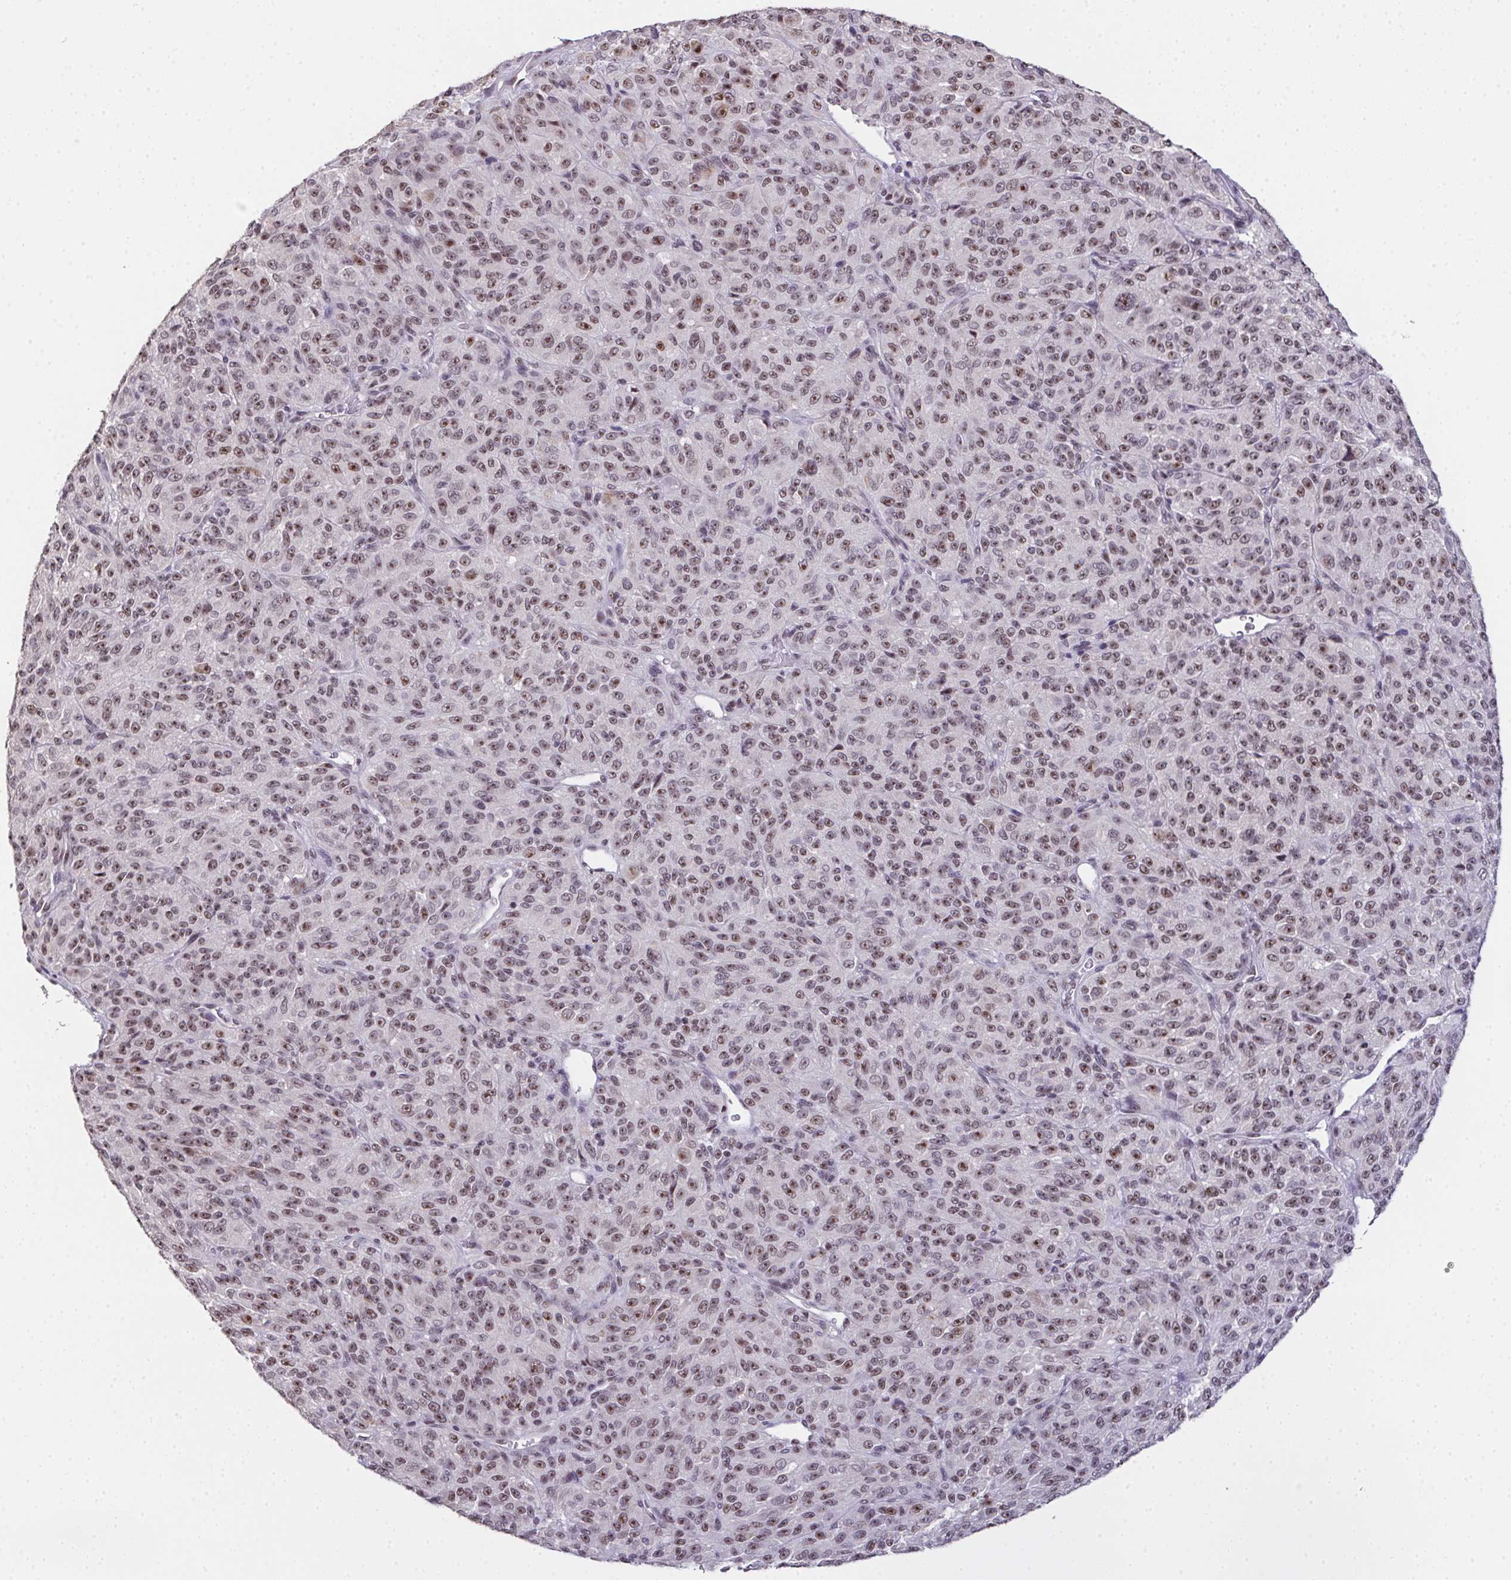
{"staining": {"intensity": "moderate", "quantity": ">75%", "location": "nuclear"}, "tissue": "melanoma", "cell_type": "Tumor cells", "image_type": "cancer", "snomed": [{"axis": "morphology", "description": "Malignant melanoma, Metastatic site"}, {"axis": "topography", "description": "Brain"}], "caption": "Tumor cells display moderate nuclear staining in about >75% of cells in melanoma.", "gene": "ZNF800", "patient": {"sex": "female", "age": 56}}